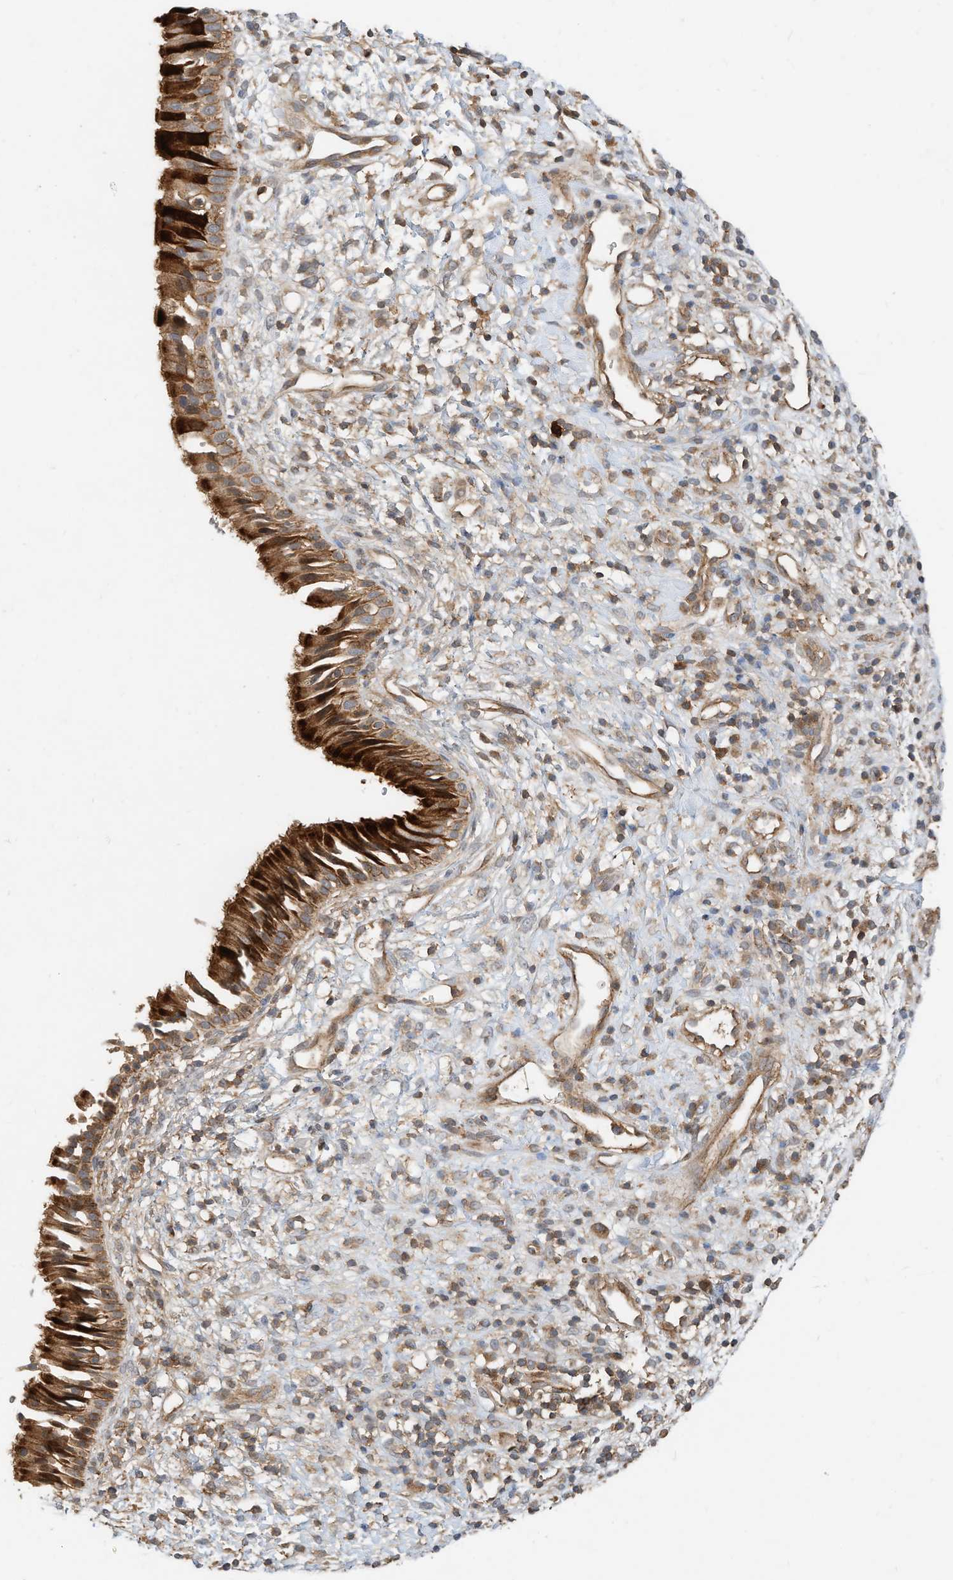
{"staining": {"intensity": "strong", "quantity": ">75%", "location": "cytoplasmic/membranous"}, "tissue": "nasopharynx", "cell_type": "Respiratory epithelial cells", "image_type": "normal", "snomed": [{"axis": "morphology", "description": "Normal tissue, NOS"}, {"axis": "topography", "description": "Nasopharynx"}], "caption": "IHC of benign nasopharynx reveals high levels of strong cytoplasmic/membranous expression in about >75% of respiratory epithelial cells. The protein is shown in brown color, while the nuclei are stained blue.", "gene": "CPAMD8", "patient": {"sex": "male", "age": 22}}